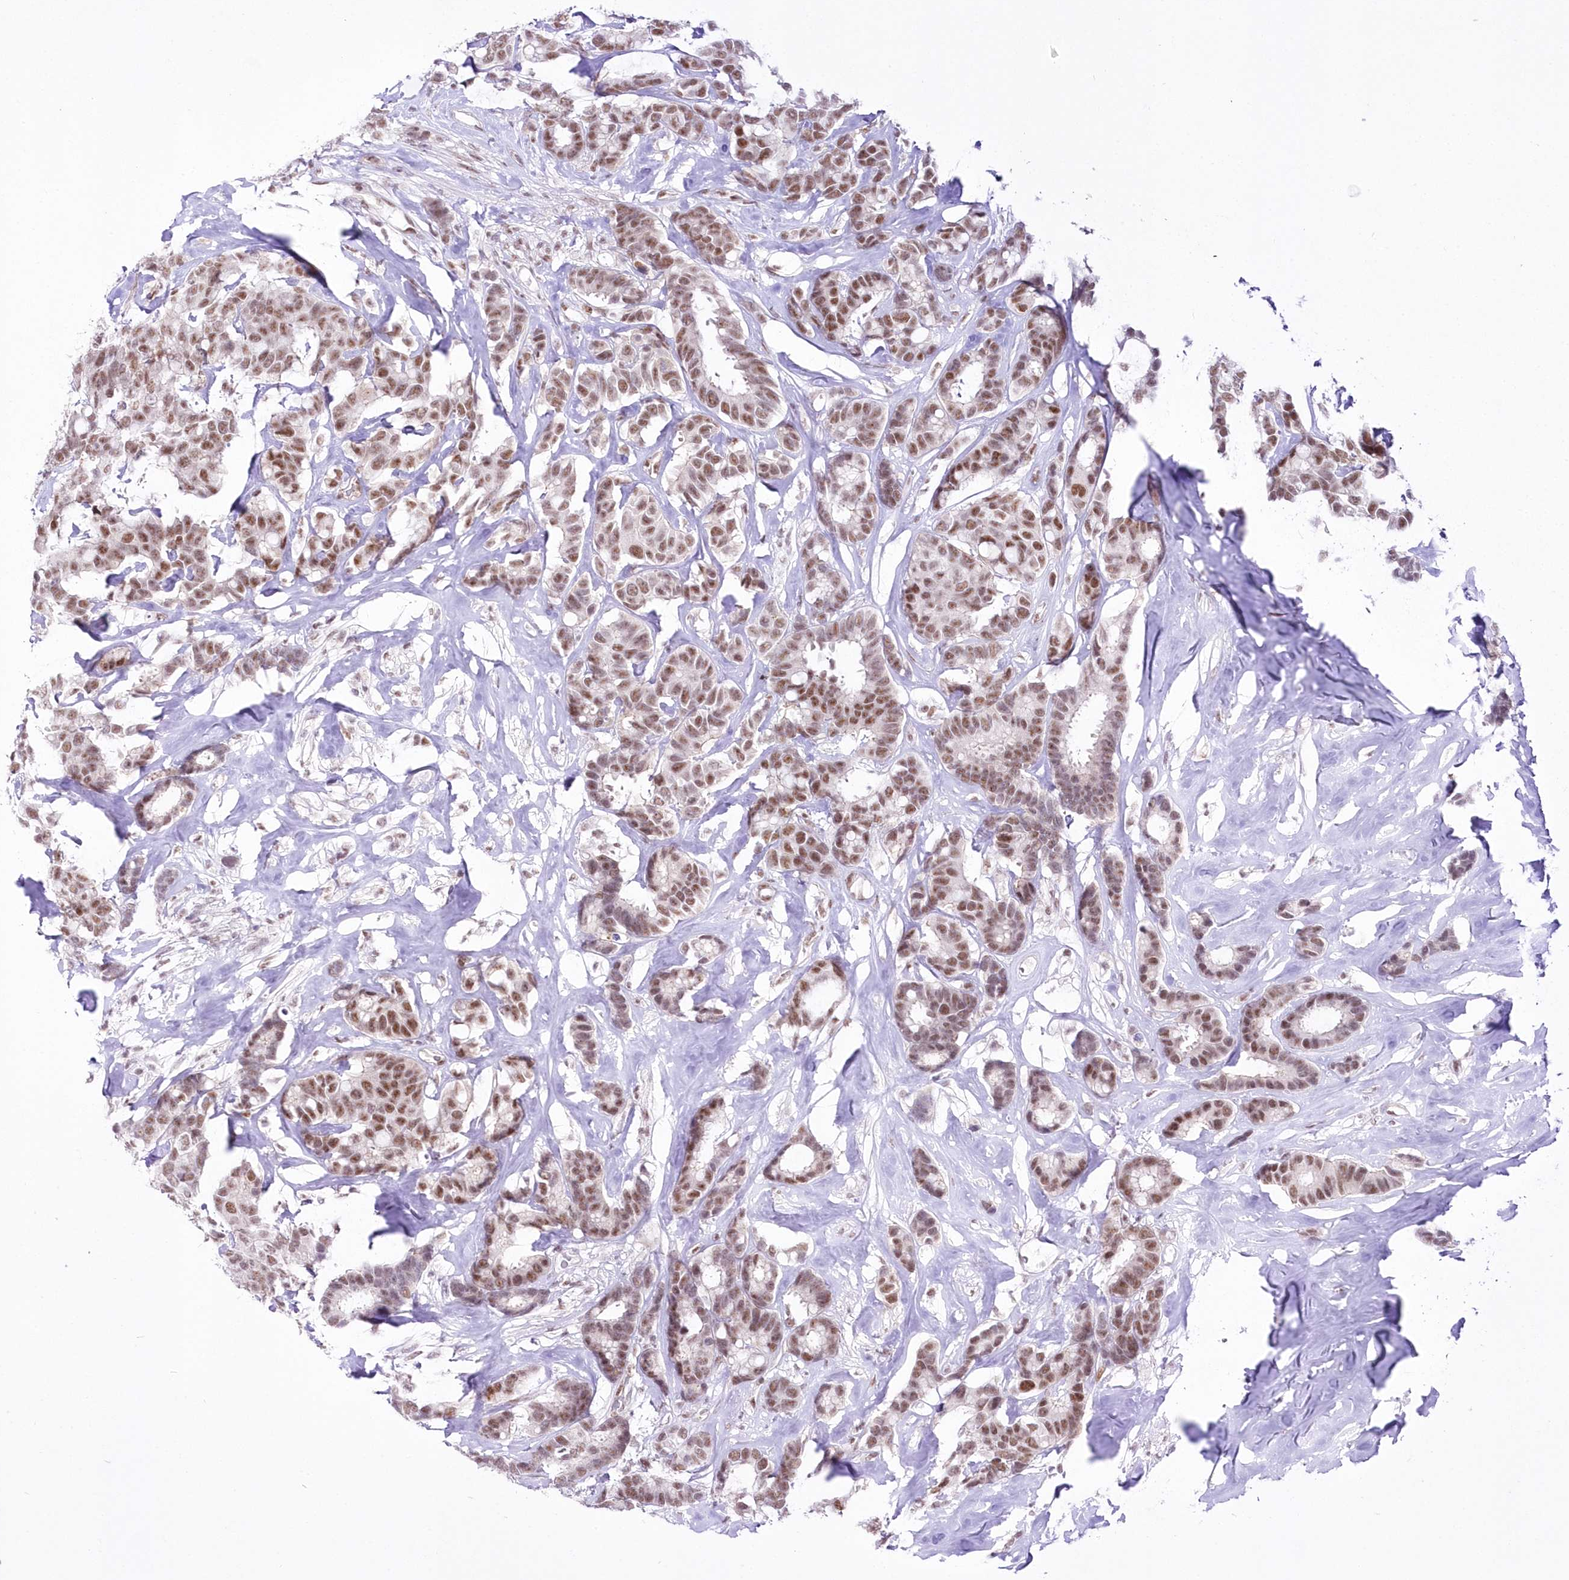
{"staining": {"intensity": "moderate", "quantity": ">75%", "location": "nuclear"}, "tissue": "breast cancer", "cell_type": "Tumor cells", "image_type": "cancer", "snomed": [{"axis": "morphology", "description": "Duct carcinoma"}, {"axis": "topography", "description": "Breast"}], "caption": "A micrograph of infiltrating ductal carcinoma (breast) stained for a protein exhibits moderate nuclear brown staining in tumor cells.", "gene": "NSUN2", "patient": {"sex": "female", "age": 87}}